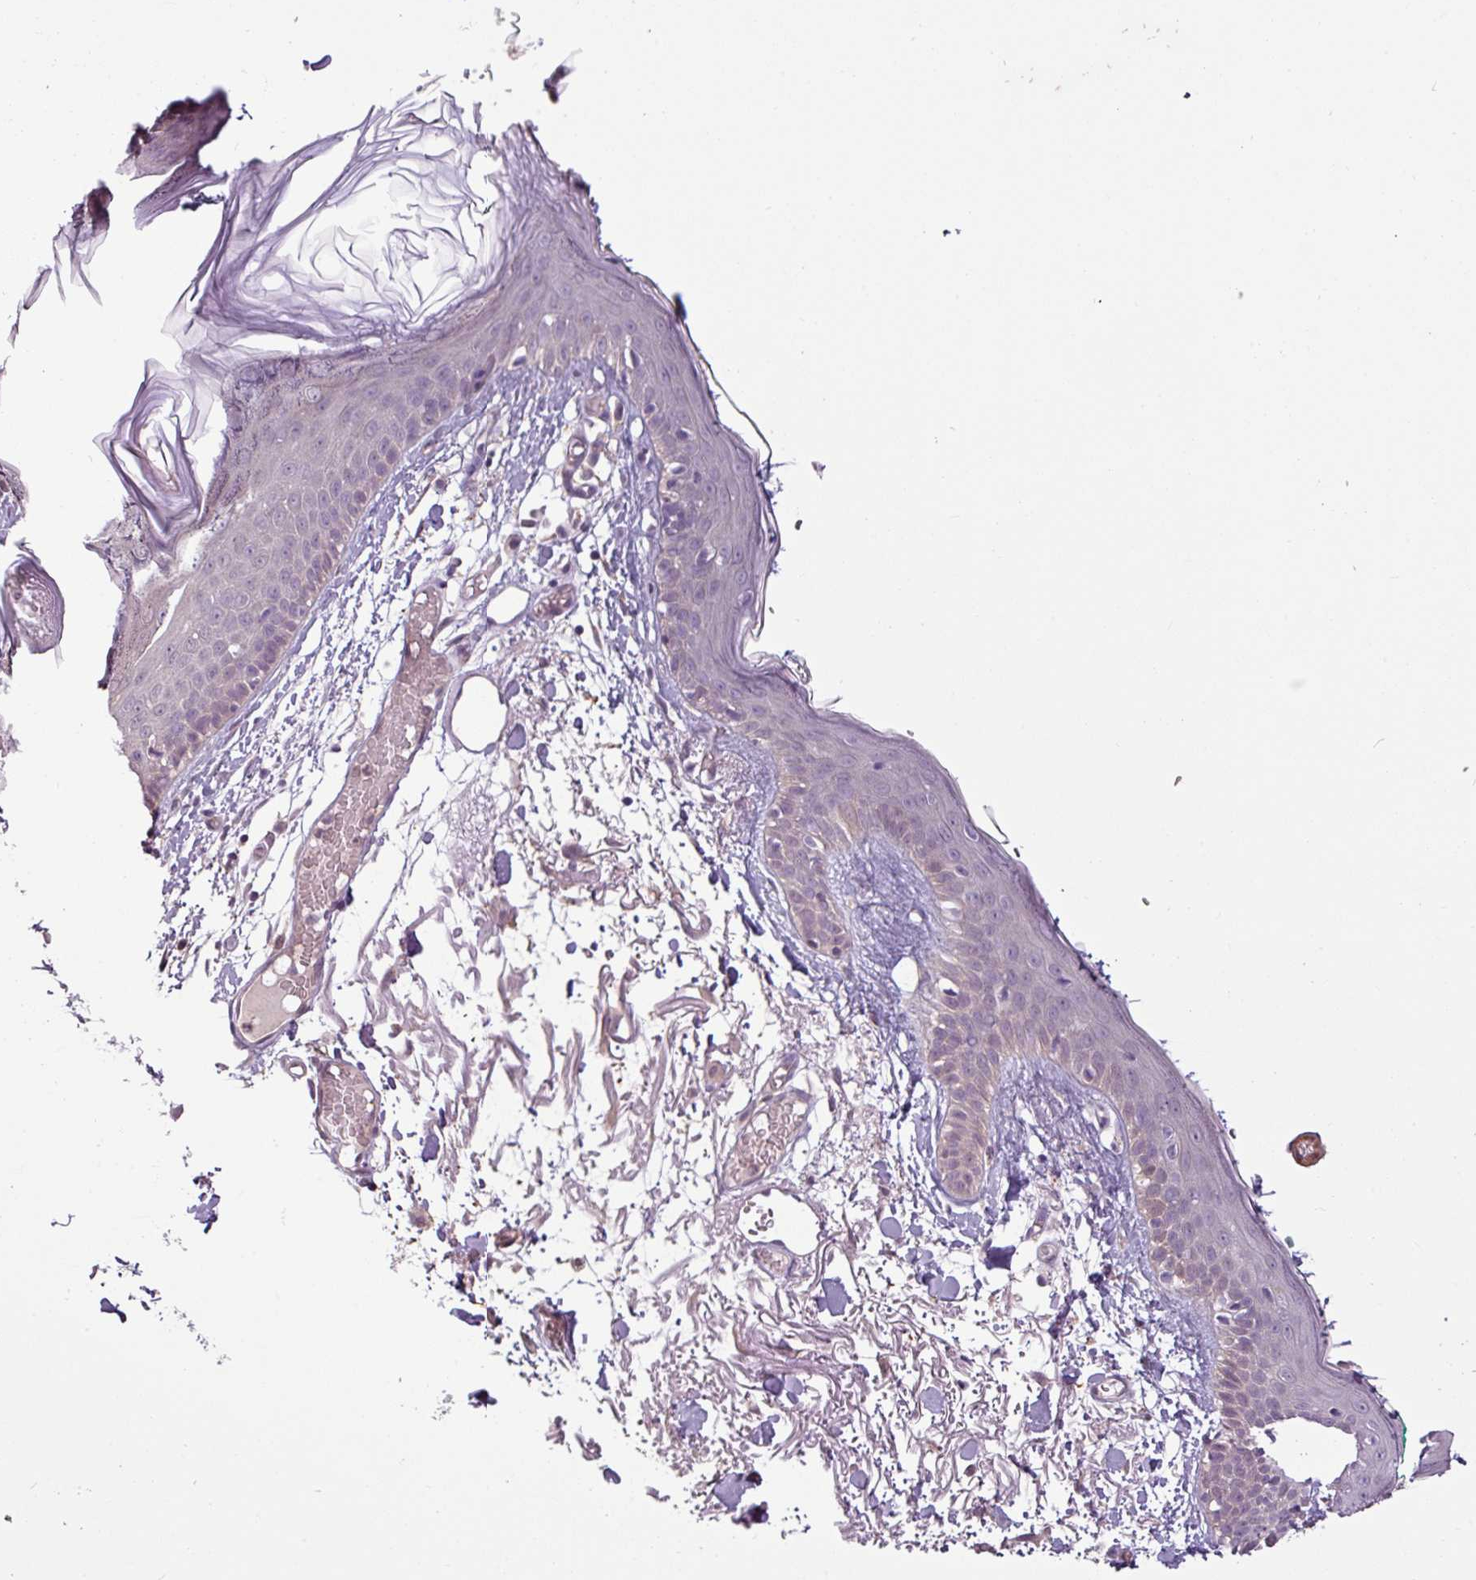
{"staining": {"intensity": "negative", "quantity": "none", "location": "none"}, "tissue": "skin", "cell_type": "Fibroblasts", "image_type": "normal", "snomed": [{"axis": "morphology", "description": "Normal tissue, NOS"}, {"axis": "topography", "description": "Skin"}], "caption": "This is an IHC photomicrograph of unremarkable skin. There is no positivity in fibroblasts.", "gene": "SH3BGRL", "patient": {"sex": "male", "age": 79}}